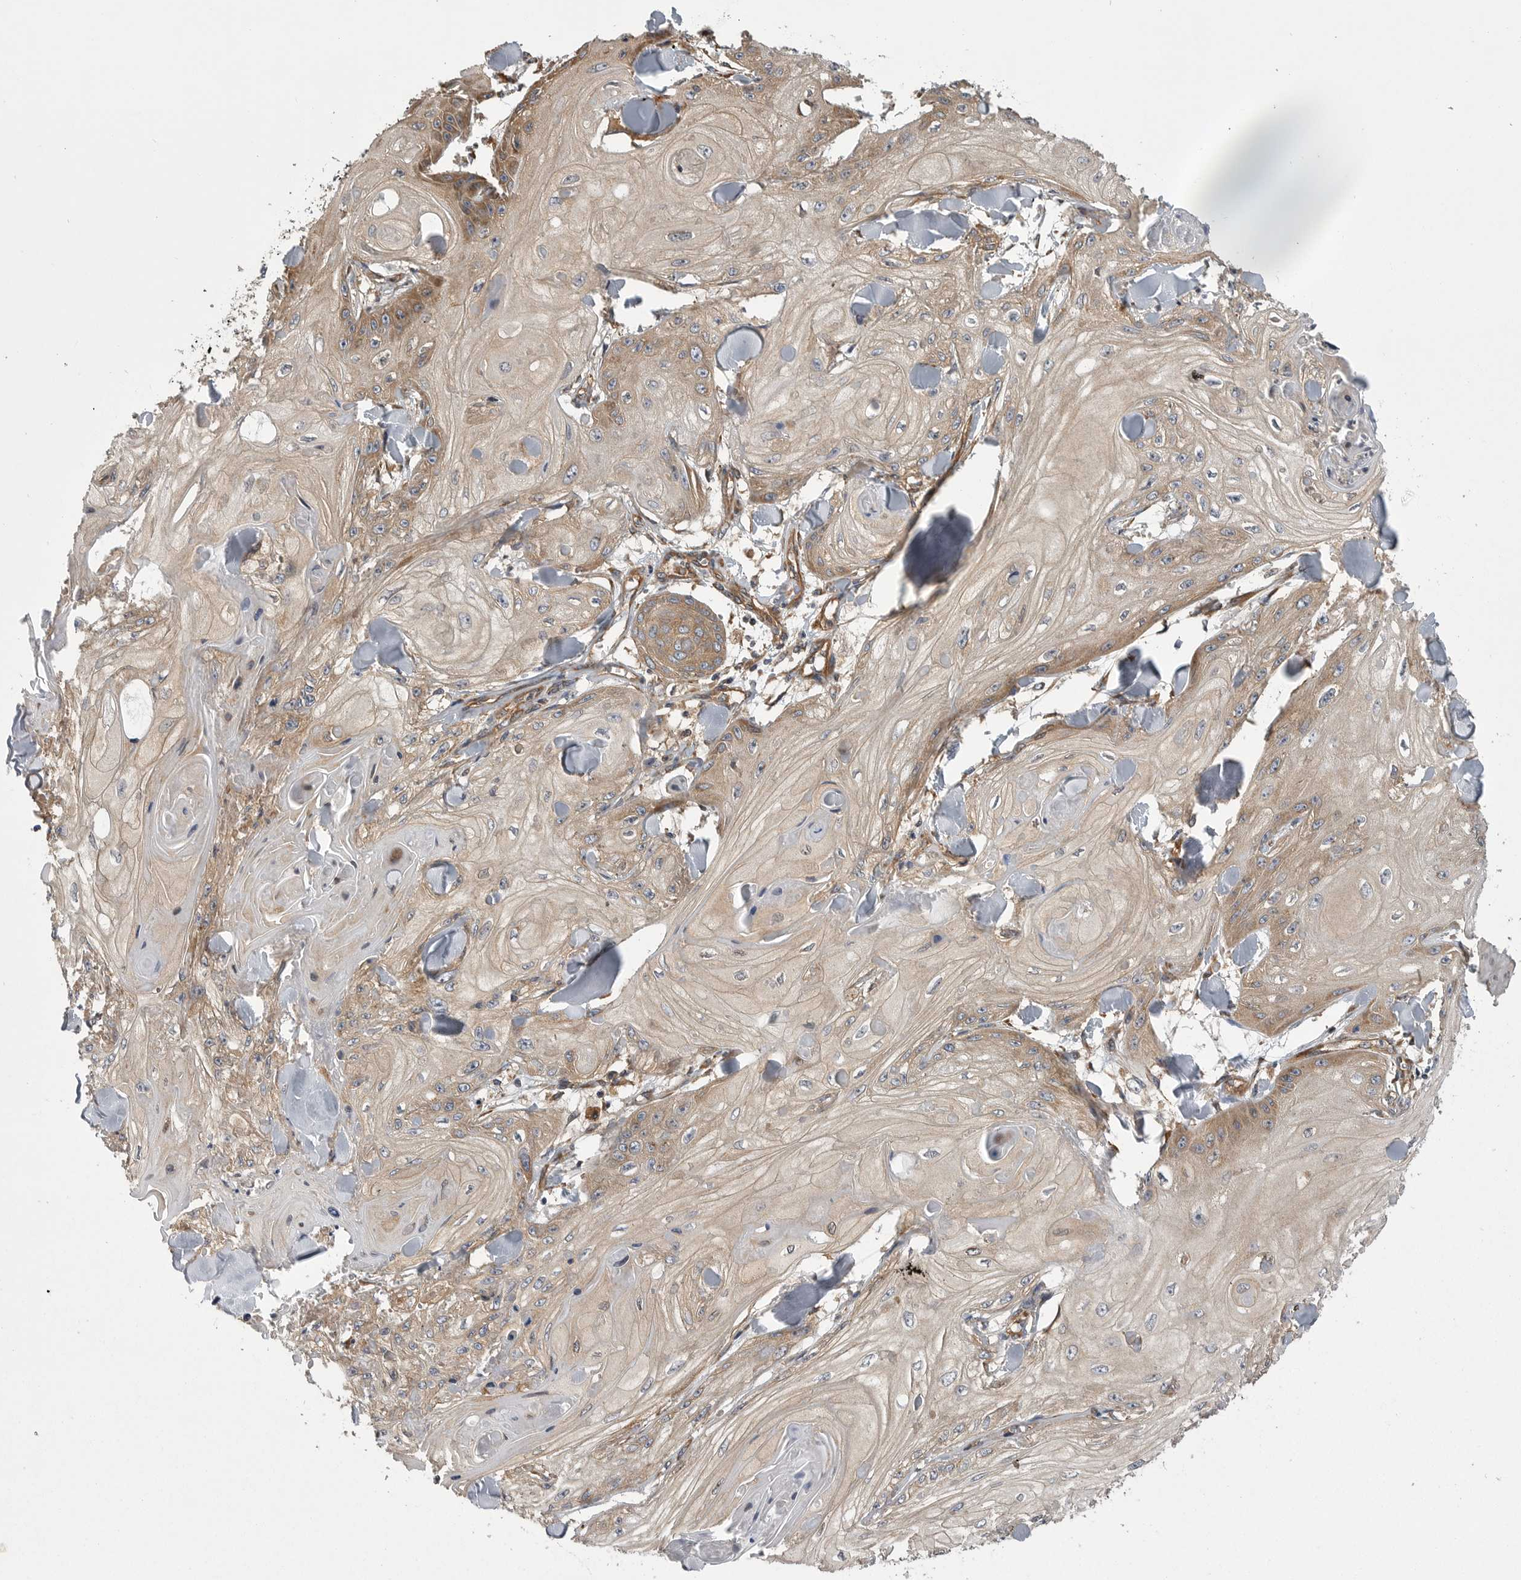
{"staining": {"intensity": "moderate", "quantity": "25%-75%", "location": "cytoplasmic/membranous"}, "tissue": "skin cancer", "cell_type": "Tumor cells", "image_type": "cancer", "snomed": [{"axis": "morphology", "description": "Squamous cell carcinoma, NOS"}, {"axis": "topography", "description": "Skin"}], "caption": "IHC (DAB) staining of human skin squamous cell carcinoma demonstrates moderate cytoplasmic/membranous protein positivity in about 25%-75% of tumor cells.", "gene": "OXR1", "patient": {"sex": "male", "age": 74}}